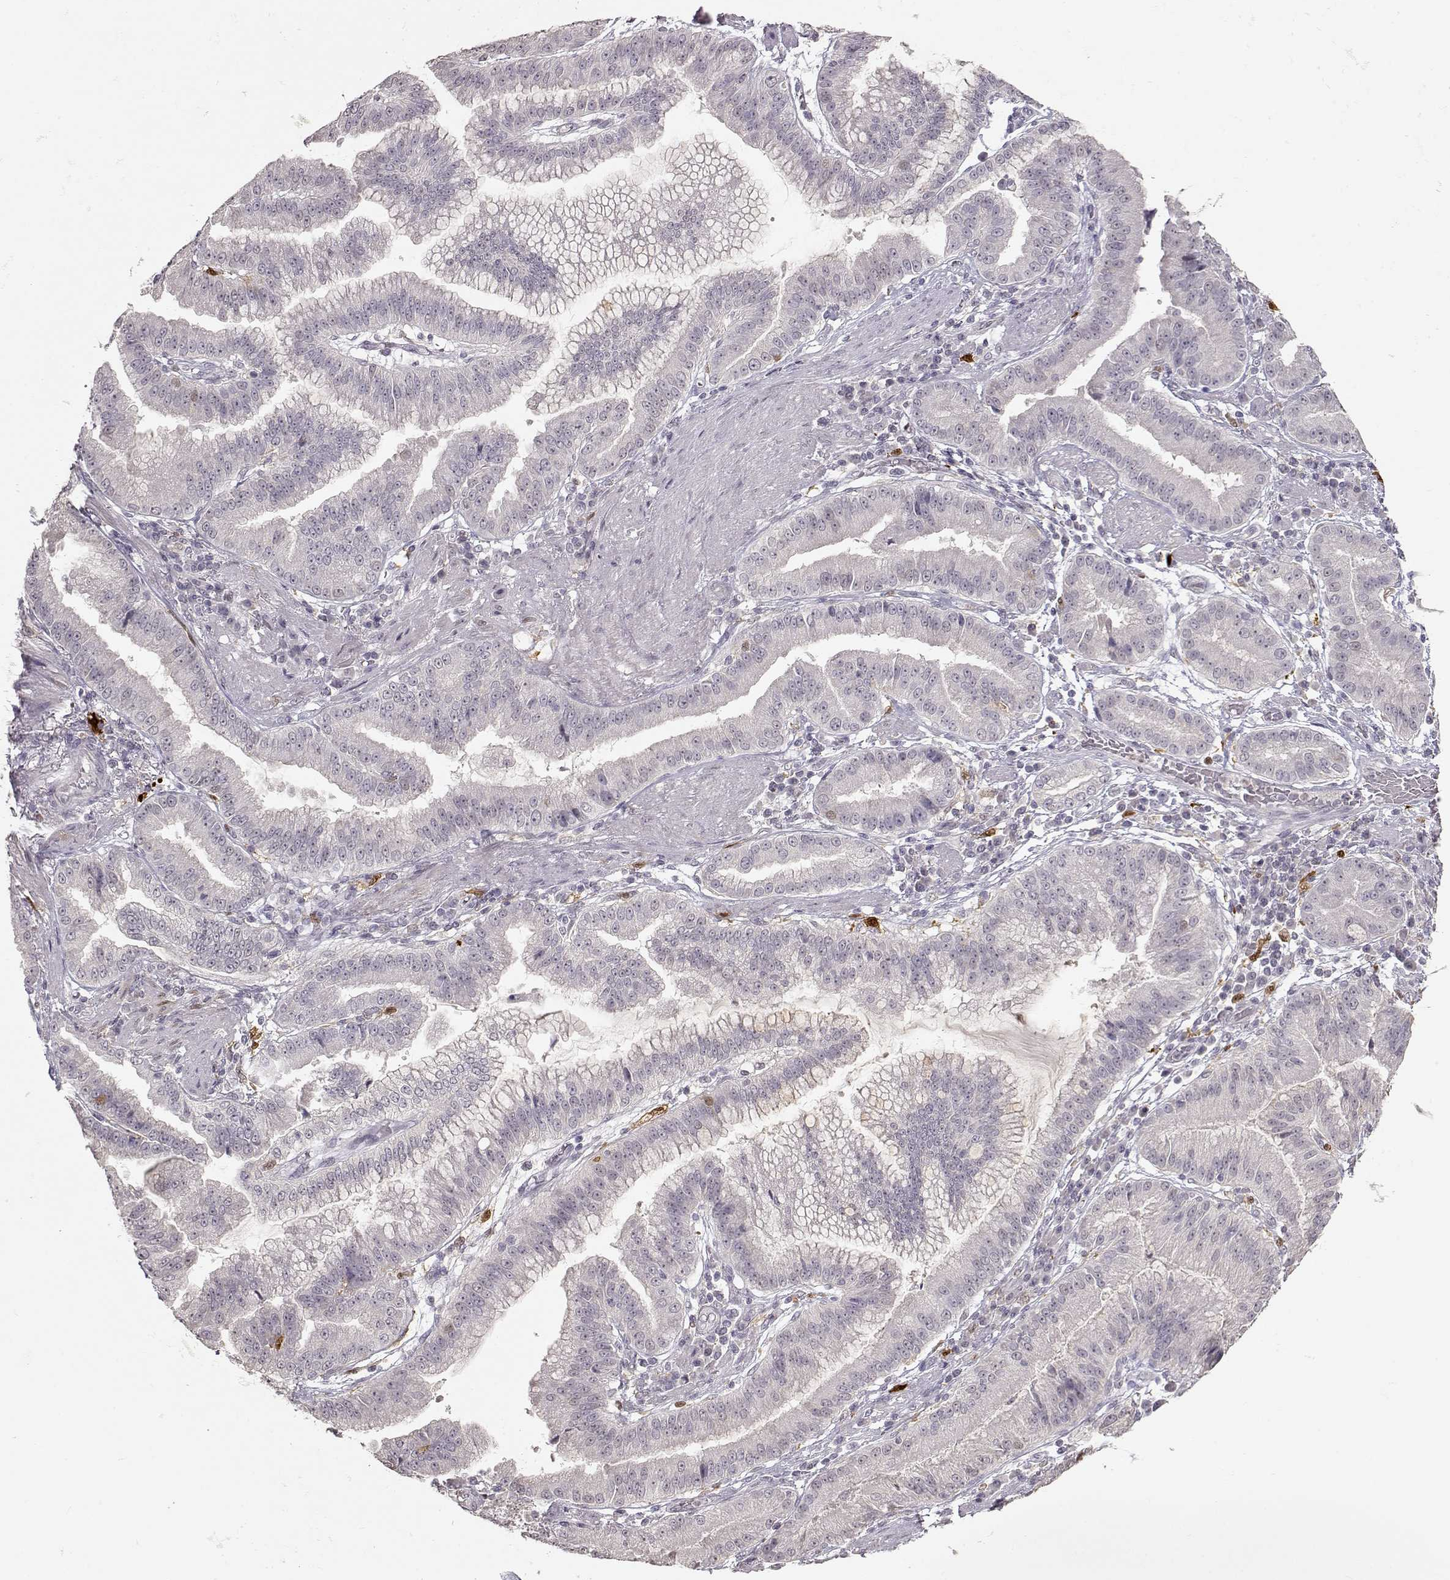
{"staining": {"intensity": "negative", "quantity": "none", "location": "none"}, "tissue": "stomach cancer", "cell_type": "Tumor cells", "image_type": "cancer", "snomed": [{"axis": "morphology", "description": "Adenocarcinoma, NOS"}, {"axis": "topography", "description": "Stomach"}], "caption": "Immunohistochemistry of stomach cancer (adenocarcinoma) demonstrates no expression in tumor cells. (DAB immunohistochemistry with hematoxylin counter stain).", "gene": "S100B", "patient": {"sex": "male", "age": 83}}